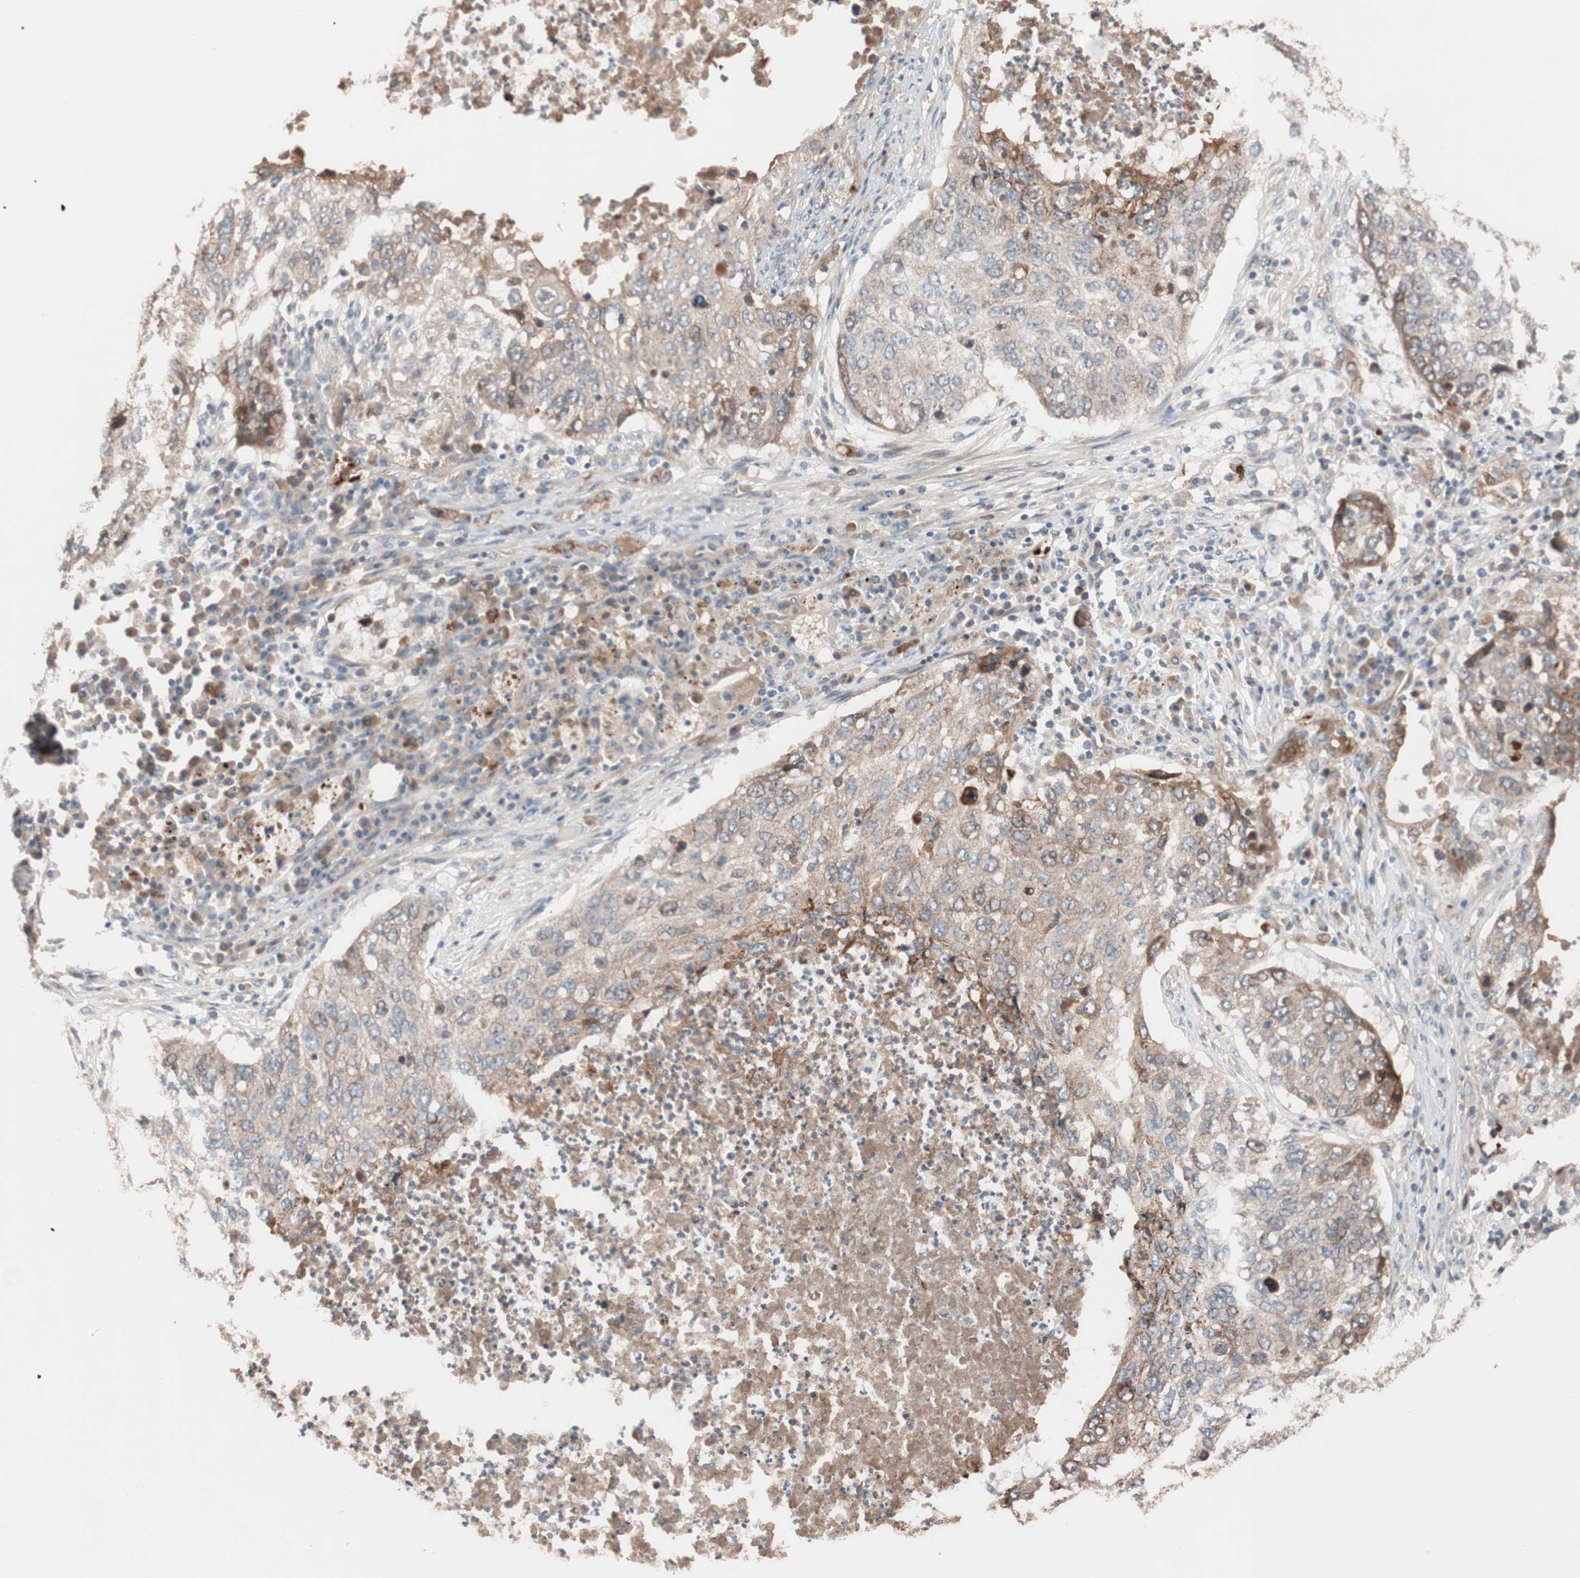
{"staining": {"intensity": "moderate", "quantity": ">75%", "location": "cytoplasmic/membranous"}, "tissue": "lung cancer", "cell_type": "Tumor cells", "image_type": "cancer", "snomed": [{"axis": "morphology", "description": "Squamous cell carcinoma, NOS"}, {"axis": "topography", "description": "Lung"}], "caption": "A brown stain shows moderate cytoplasmic/membranous expression of a protein in squamous cell carcinoma (lung) tumor cells.", "gene": "SDC4", "patient": {"sex": "female", "age": 63}}